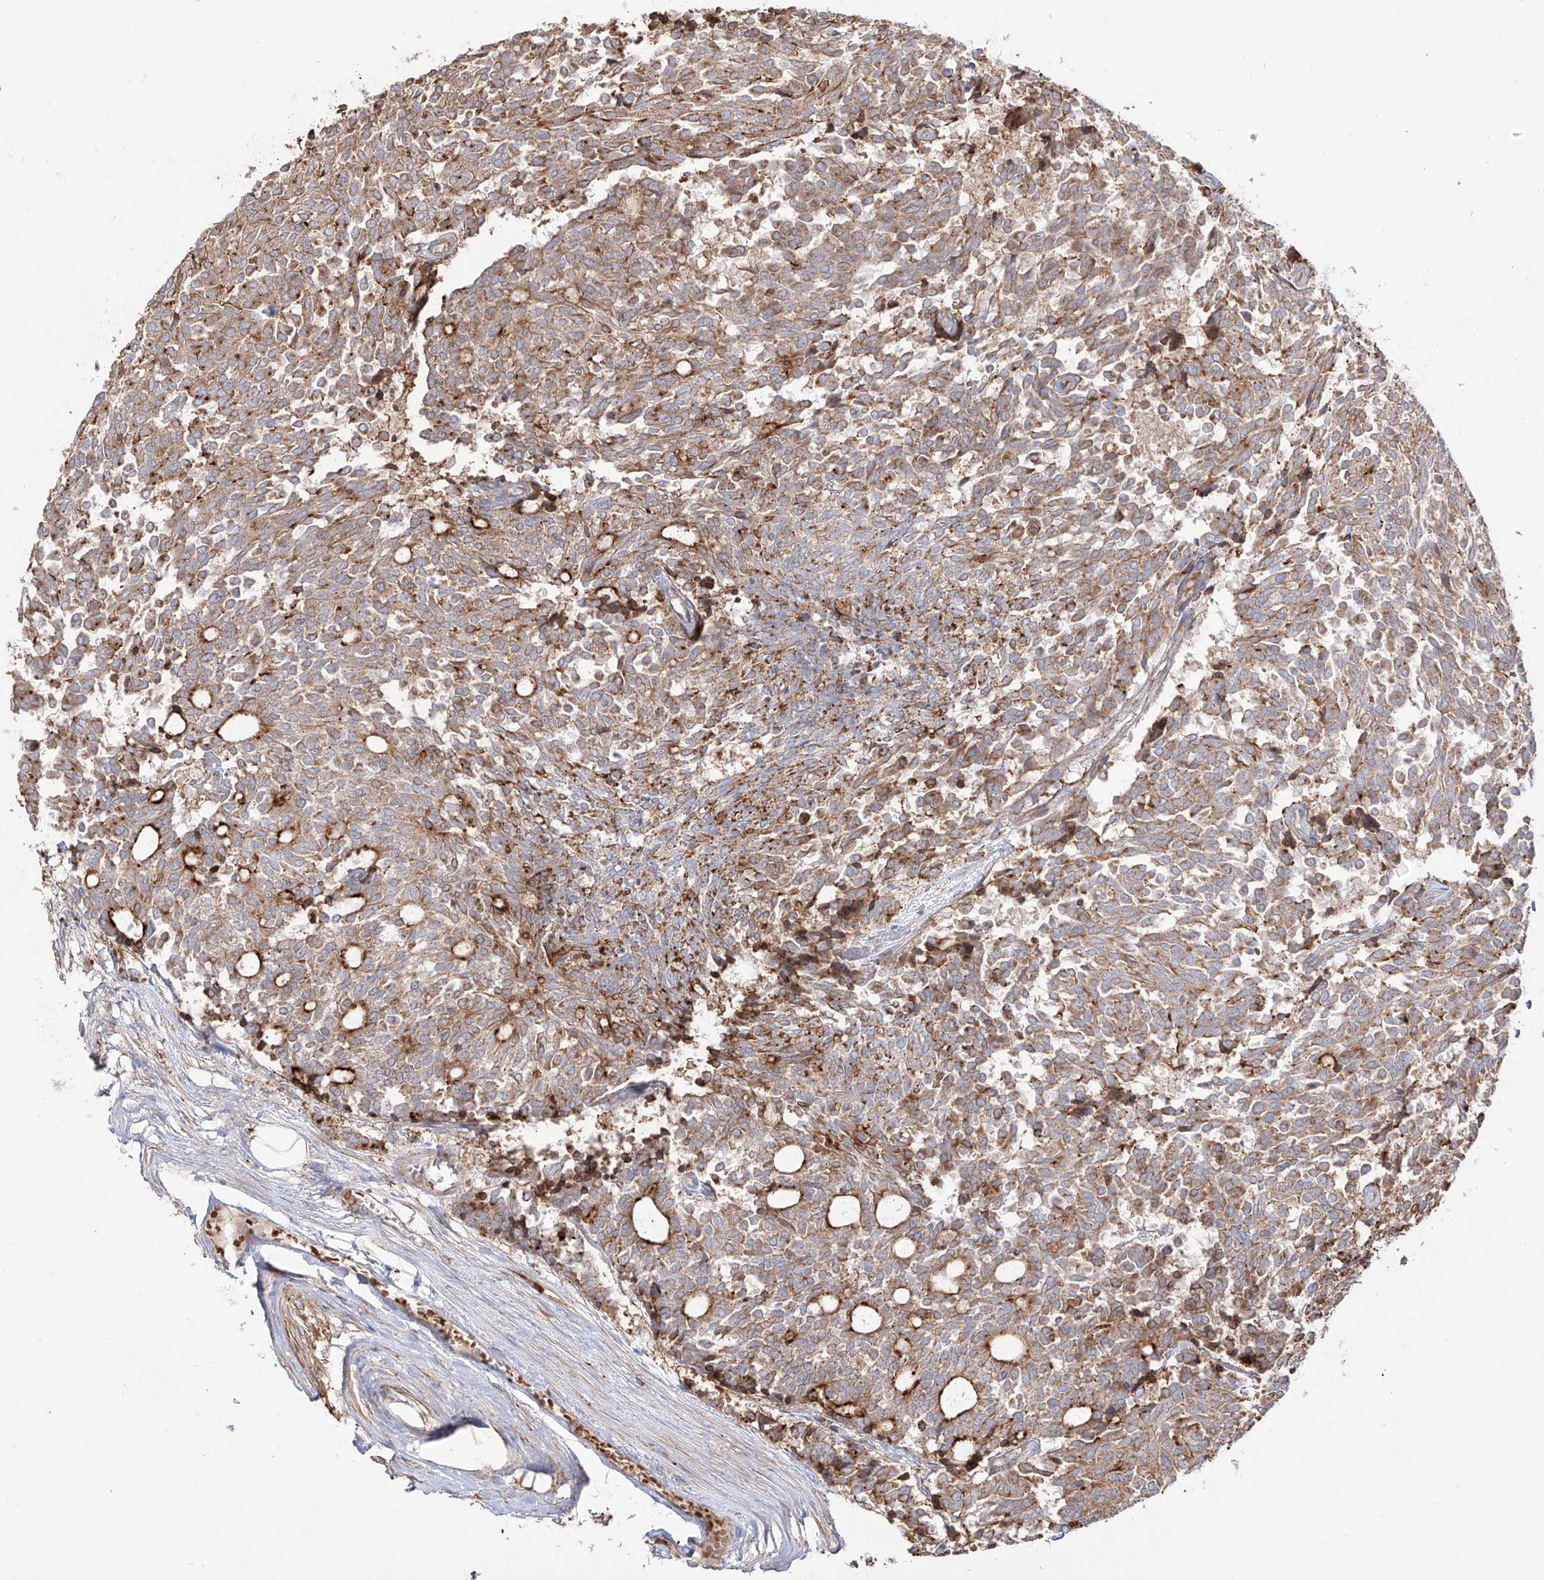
{"staining": {"intensity": "moderate", "quantity": "25%-75%", "location": "cytoplasmic/membranous"}, "tissue": "carcinoid", "cell_type": "Tumor cells", "image_type": "cancer", "snomed": [{"axis": "morphology", "description": "Carcinoid, malignant, NOS"}, {"axis": "topography", "description": "Pancreas"}], "caption": "Brown immunohistochemical staining in malignant carcinoid exhibits moderate cytoplasmic/membranous staining in about 25%-75% of tumor cells. (Brightfield microscopy of DAB IHC at high magnification).", "gene": "ZGRF1", "patient": {"sex": "female", "age": 54}}